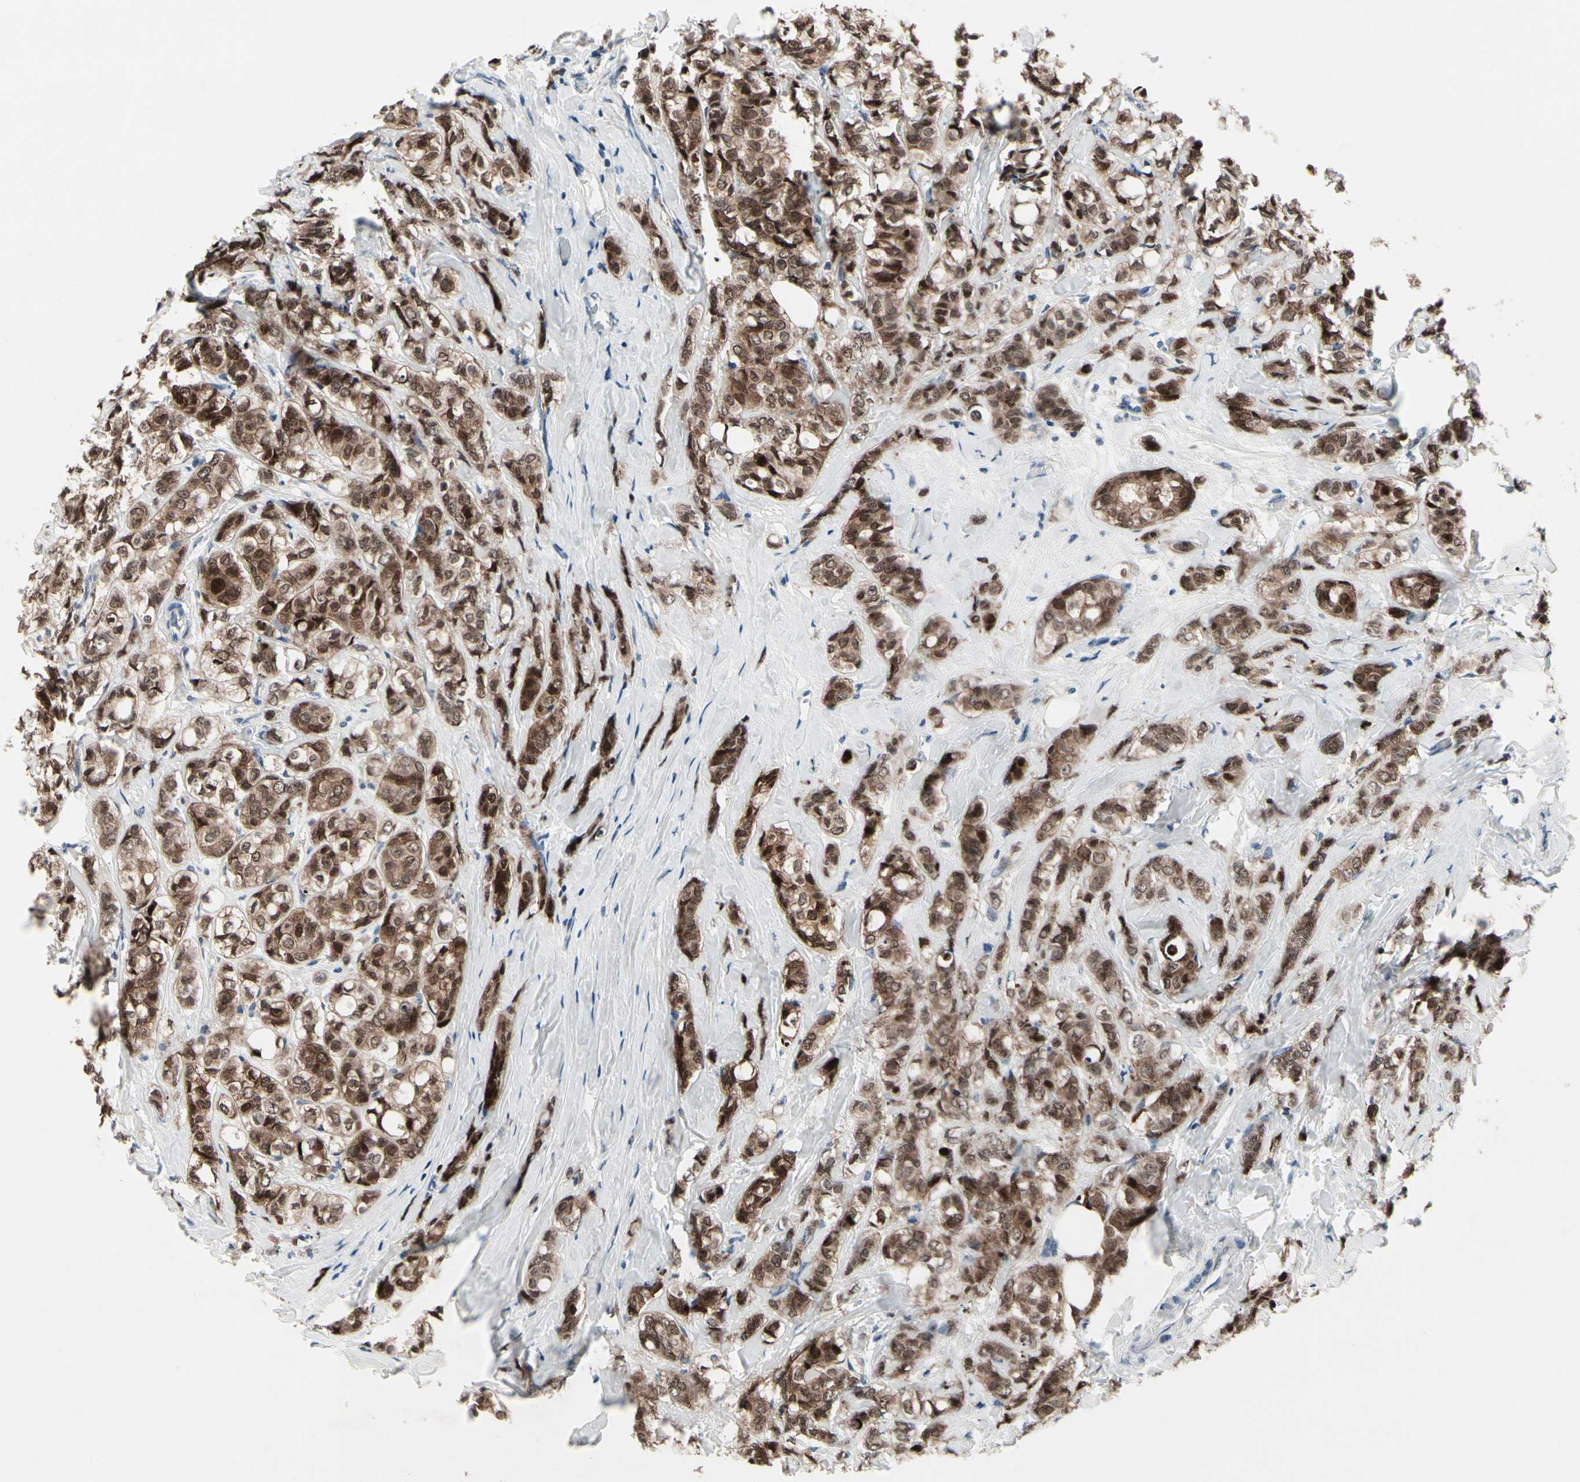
{"staining": {"intensity": "strong", "quantity": ">75%", "location": "cytoplasmic/membranous,nuclear"}, "tissue": "breast cancer", "cell_type": "Tumor cells", "image_type": "cancer", "snomed": [{"axis": "morphology", "description": "Lobular carcinoma"}, {"axis": "topography", "description": "Breast"}], "caption": "An image showing strong cytoplasmic/membranous and nuclear expression in approximately >75% of tumor cells in lobular carcinoma (breast), as visualized by brown immunohistochemical staining.", "gene": "TXN", "patient": {"sex": "female", "age": 60}}